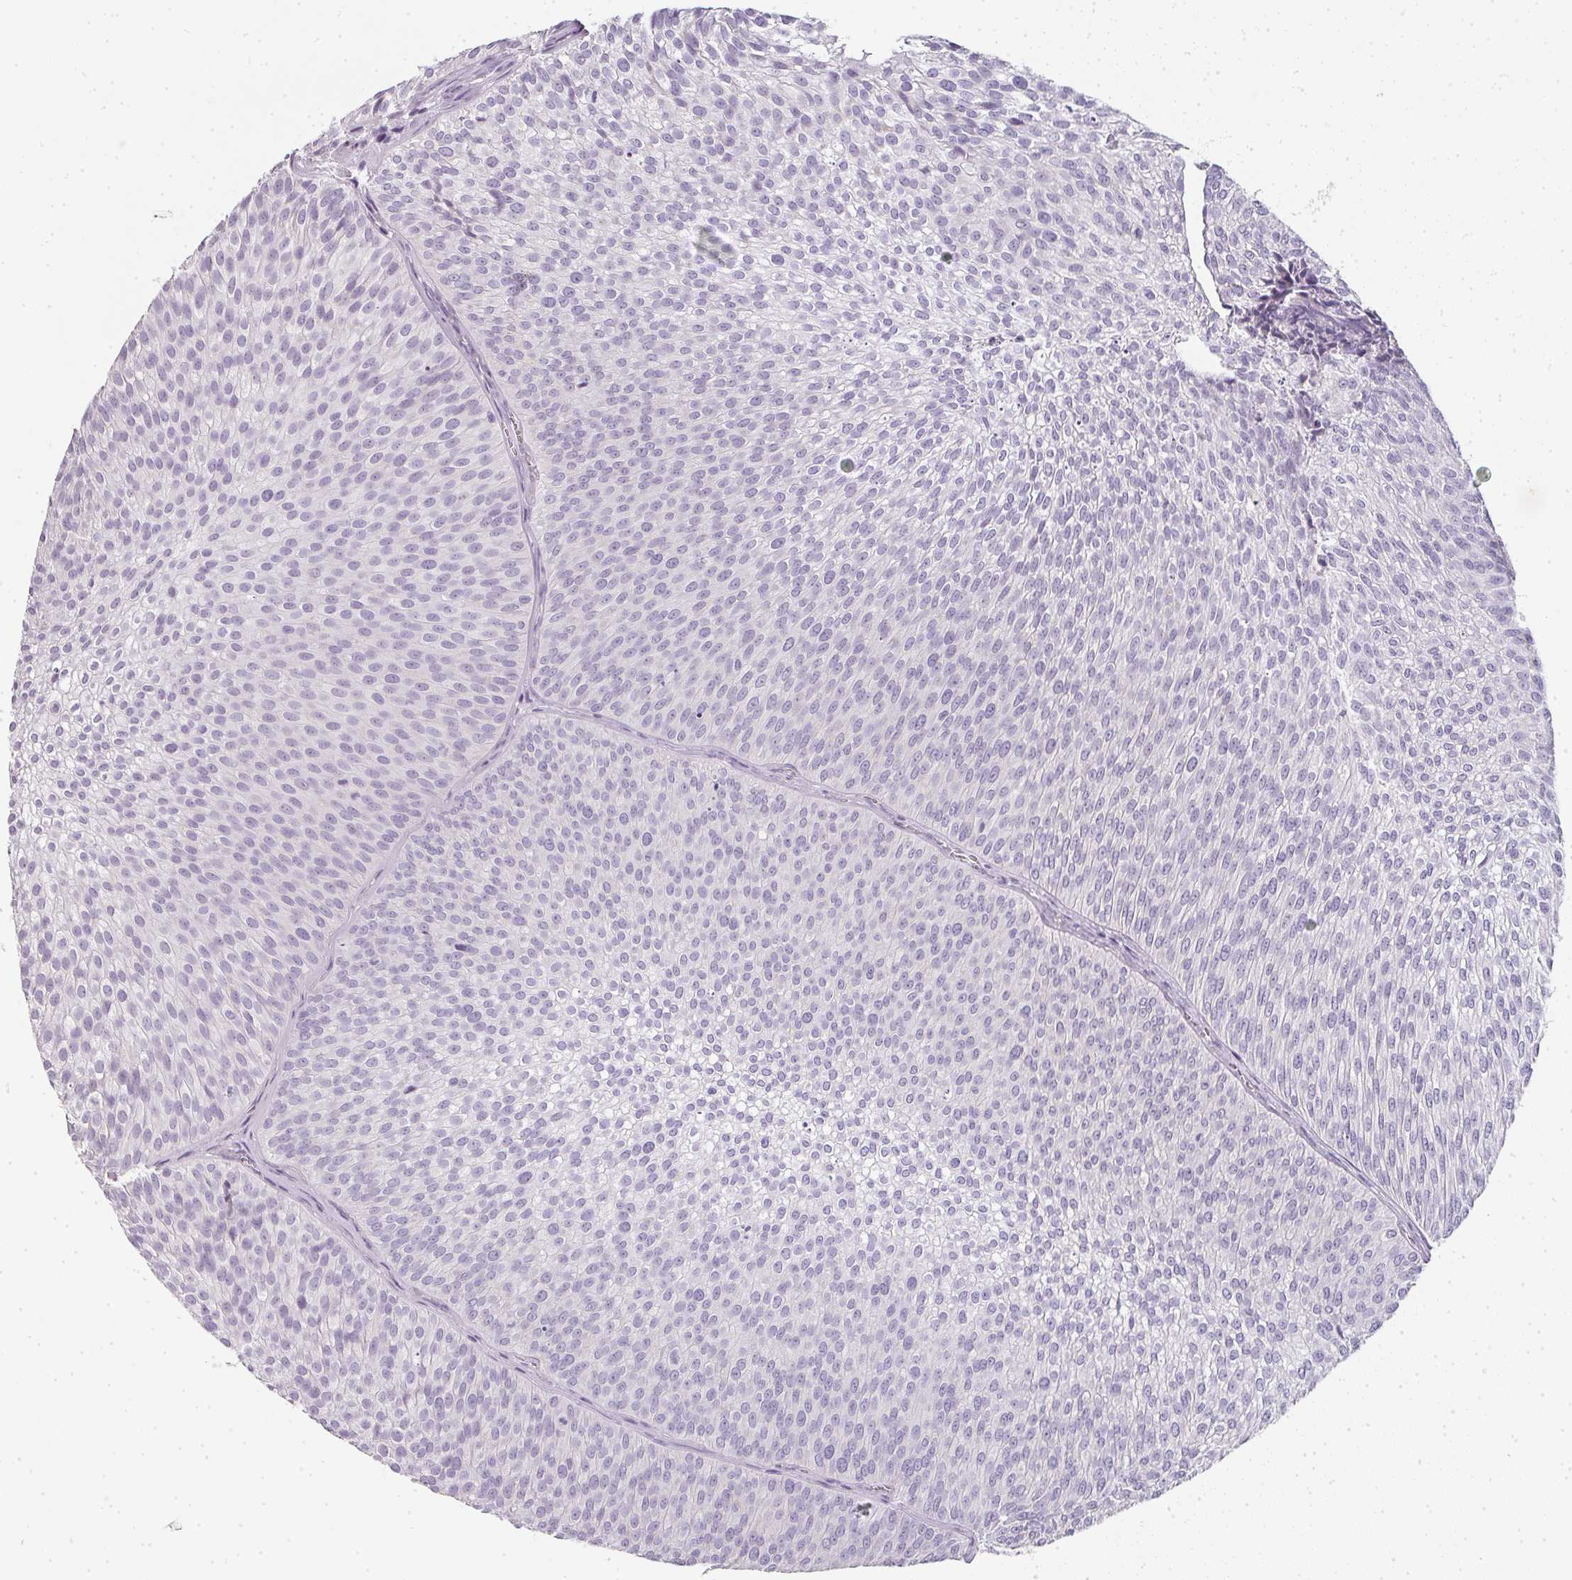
{"staining": {"intensity": "negative", "quantity": "none", "location": "none"}, "tissue": "urothelial cancer", "cell_type": "Tumor cells", "image_type": "cancer", "snomed": [{"axis": "morphology", "description": "Urothelial carcinoma, Low grade"}, {"axis": "topography", "description": "Urinary bladder"}], "caption": "A high-resolution photomicrograph shows IHC staining of urothelial cancer, which exhibits no significant staining in tumor cells.", "gene": "CAMP", "patient": {"sex": "male", "age": 91}}